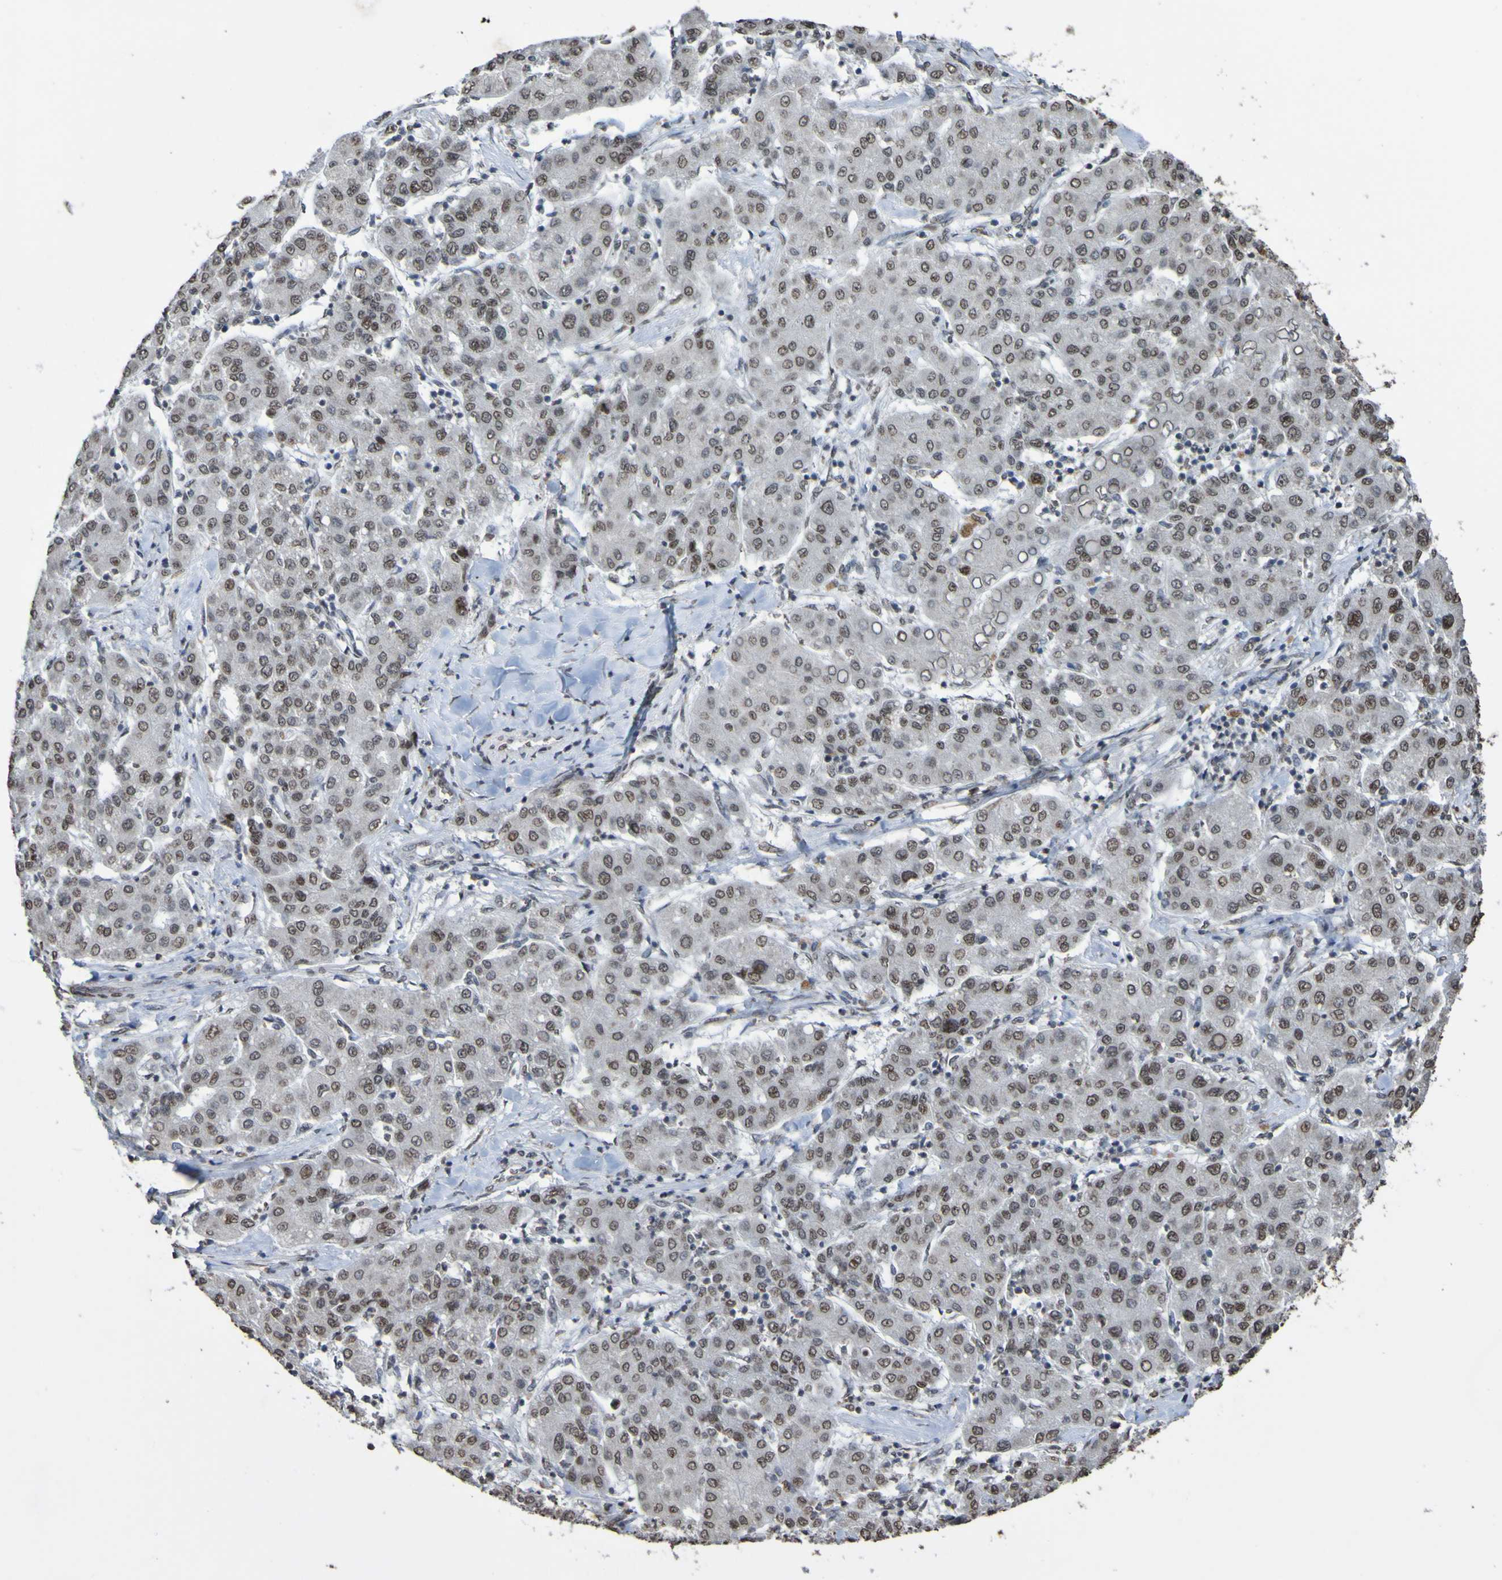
{"staining": {"intensity": "weak", "quantity": ">75%", "location": "nuclear"}, "tissue": "liver cancer", "cell_type": "Tumor cells", "image_type": "cancer", "snomed": [{"axis": "morphology", "description": "Carcinoma, Hepatocellular, NOS"}, {"axis": "topography", "description": "Liver"}], "caption": "An image of hepatocellular carcinoma (liver) stained for a protein shows weak nuclear brown staining in tumor cells.", "gene": "ALKBH2", "patient": {"sex": "male", "age": 65}}